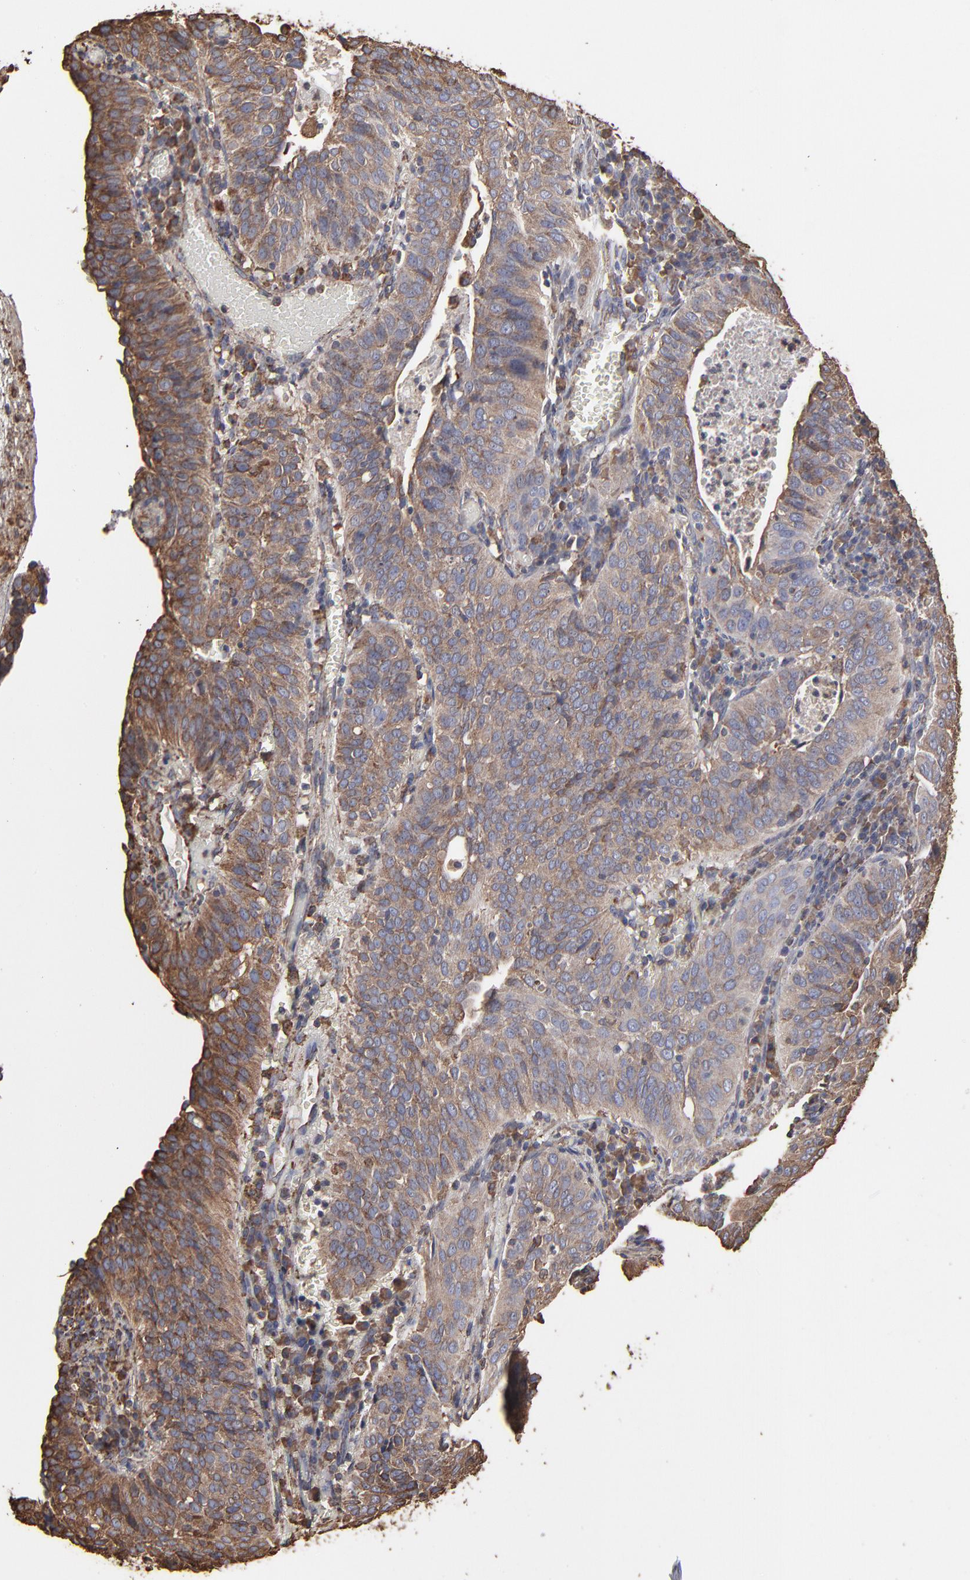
{"staining": {"intensity": "moderate", "quantity": ">75%", "location": "cytoplasmic/membranous"}, "tissue": "cervical cancer", "cell_type": "Tumor cells", "image_type": "cancer", "snomed": [{"axis": "morphology", "description": "Squamous cell carcinoma, NOS"}, {"axis": "topography", "description": "Cervix"}], "caption": "IHC (DAB) staining of cervical cancer (squamous cell carcinoma) shows moderate cytoplasmic/membranous protein staining in about >75% of tumor cells.", "gene": "PDIA3", "patient": {"sex": "female", "age": 39}}